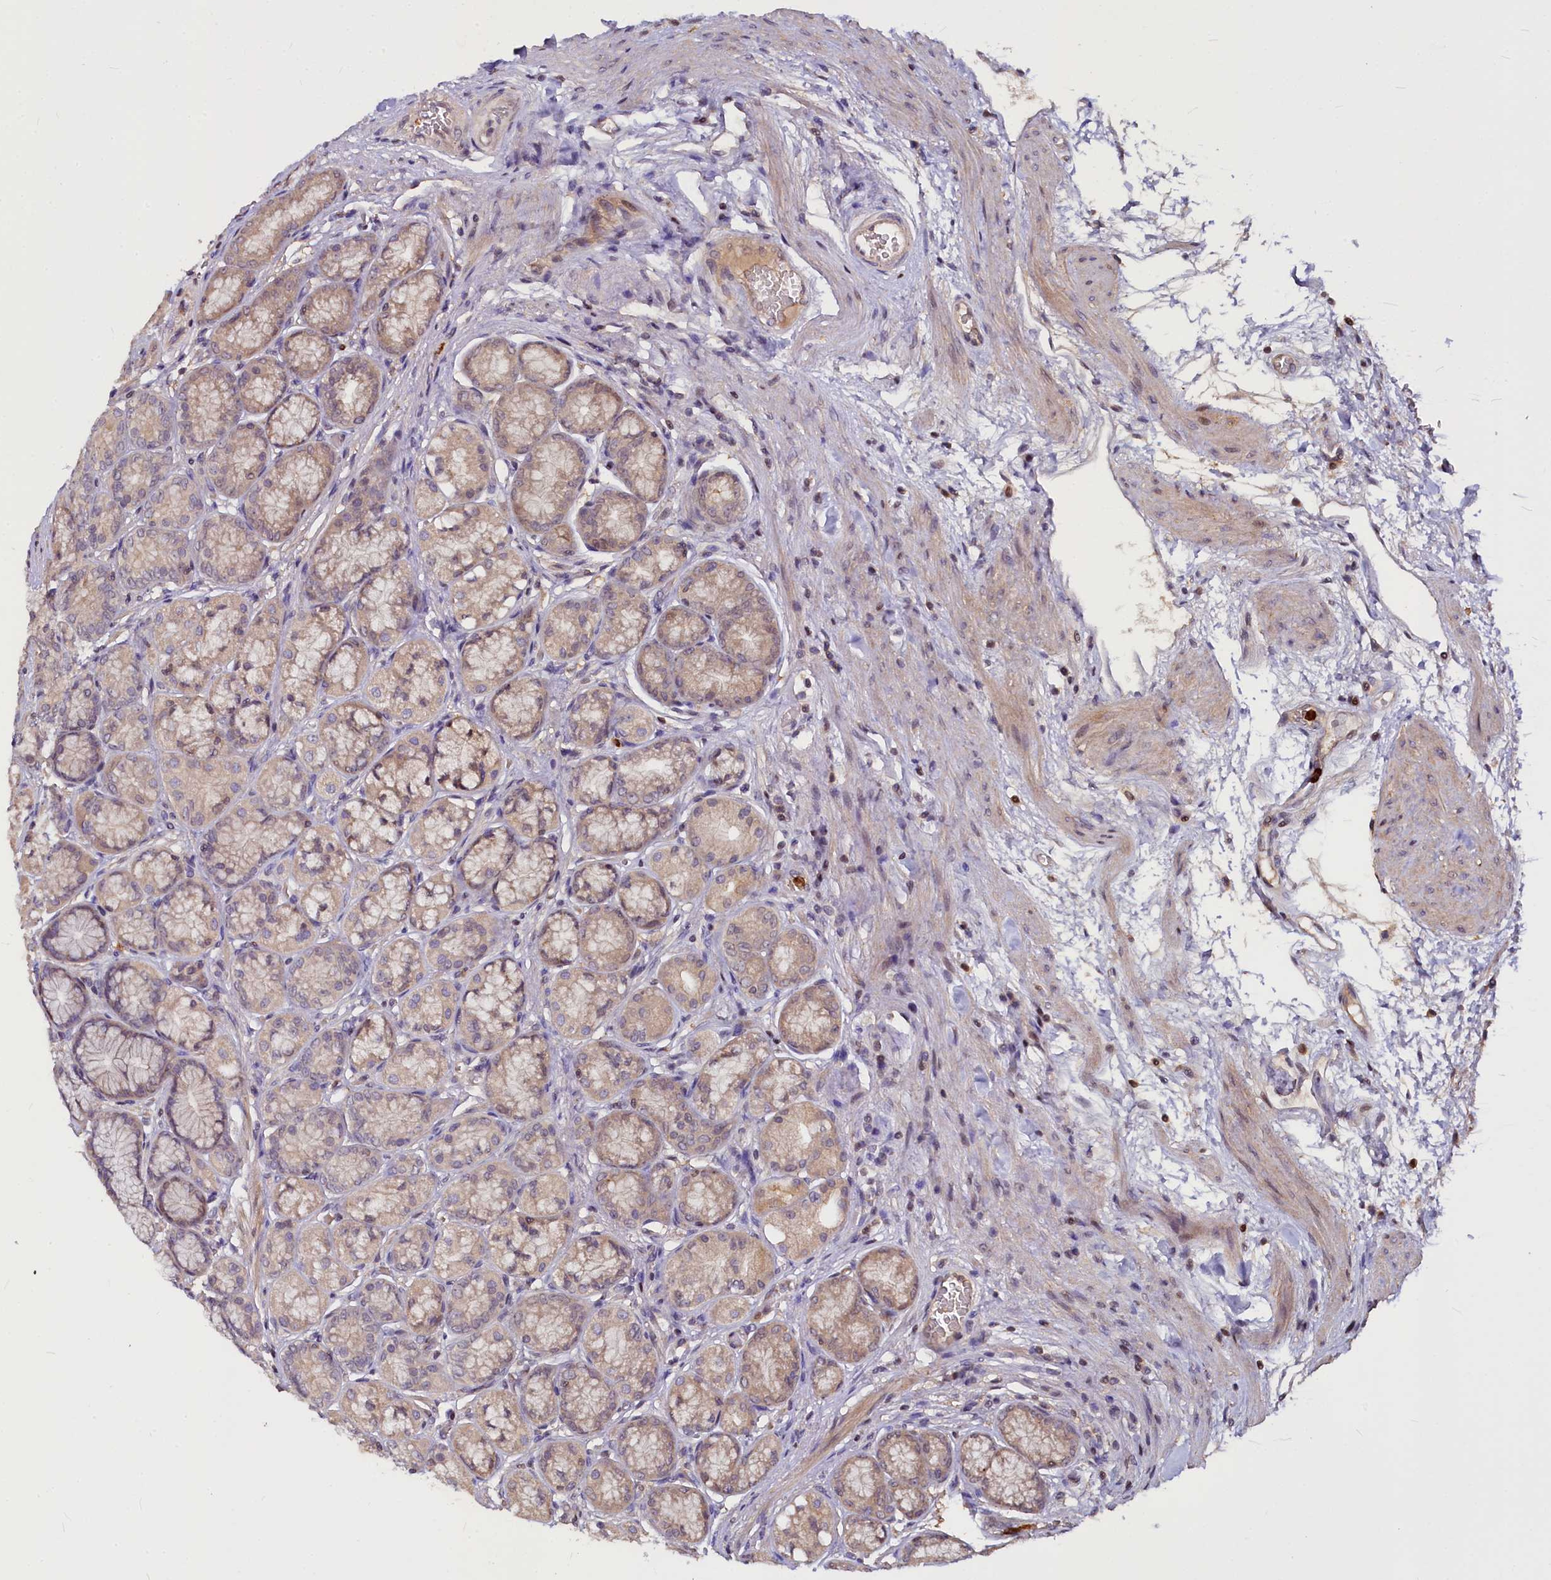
{"staining": {"intensity": "moderate", "quantity": "25%-75%", "location": "cytoplasmic/membranous,nuclear"}, "tissue": "stomach", "cell_type": "Glandular cells", "image_type": "normal", "snomed": [{"axis": "morphology", "description": "Normal tissue, NOS"}, {"axis": "morphology", "description": "Adenocarcinoma, NOS"}, {"axis": "morphology", "description": "Adenocarcinoma, High grade"}, {"axis": "topography", "description": "Stomach, upper"}, {"axis": "topography", "description": "Stomach"}], "caption": "Brown immunohistochemical staining in benign stomach reveals moderate cytoplasmic/membranous,nuclear positivity in approximately 25%-75% of glandular cells.", "gene": "ATG101", "patient": {"sex": "female", "age": 65}}